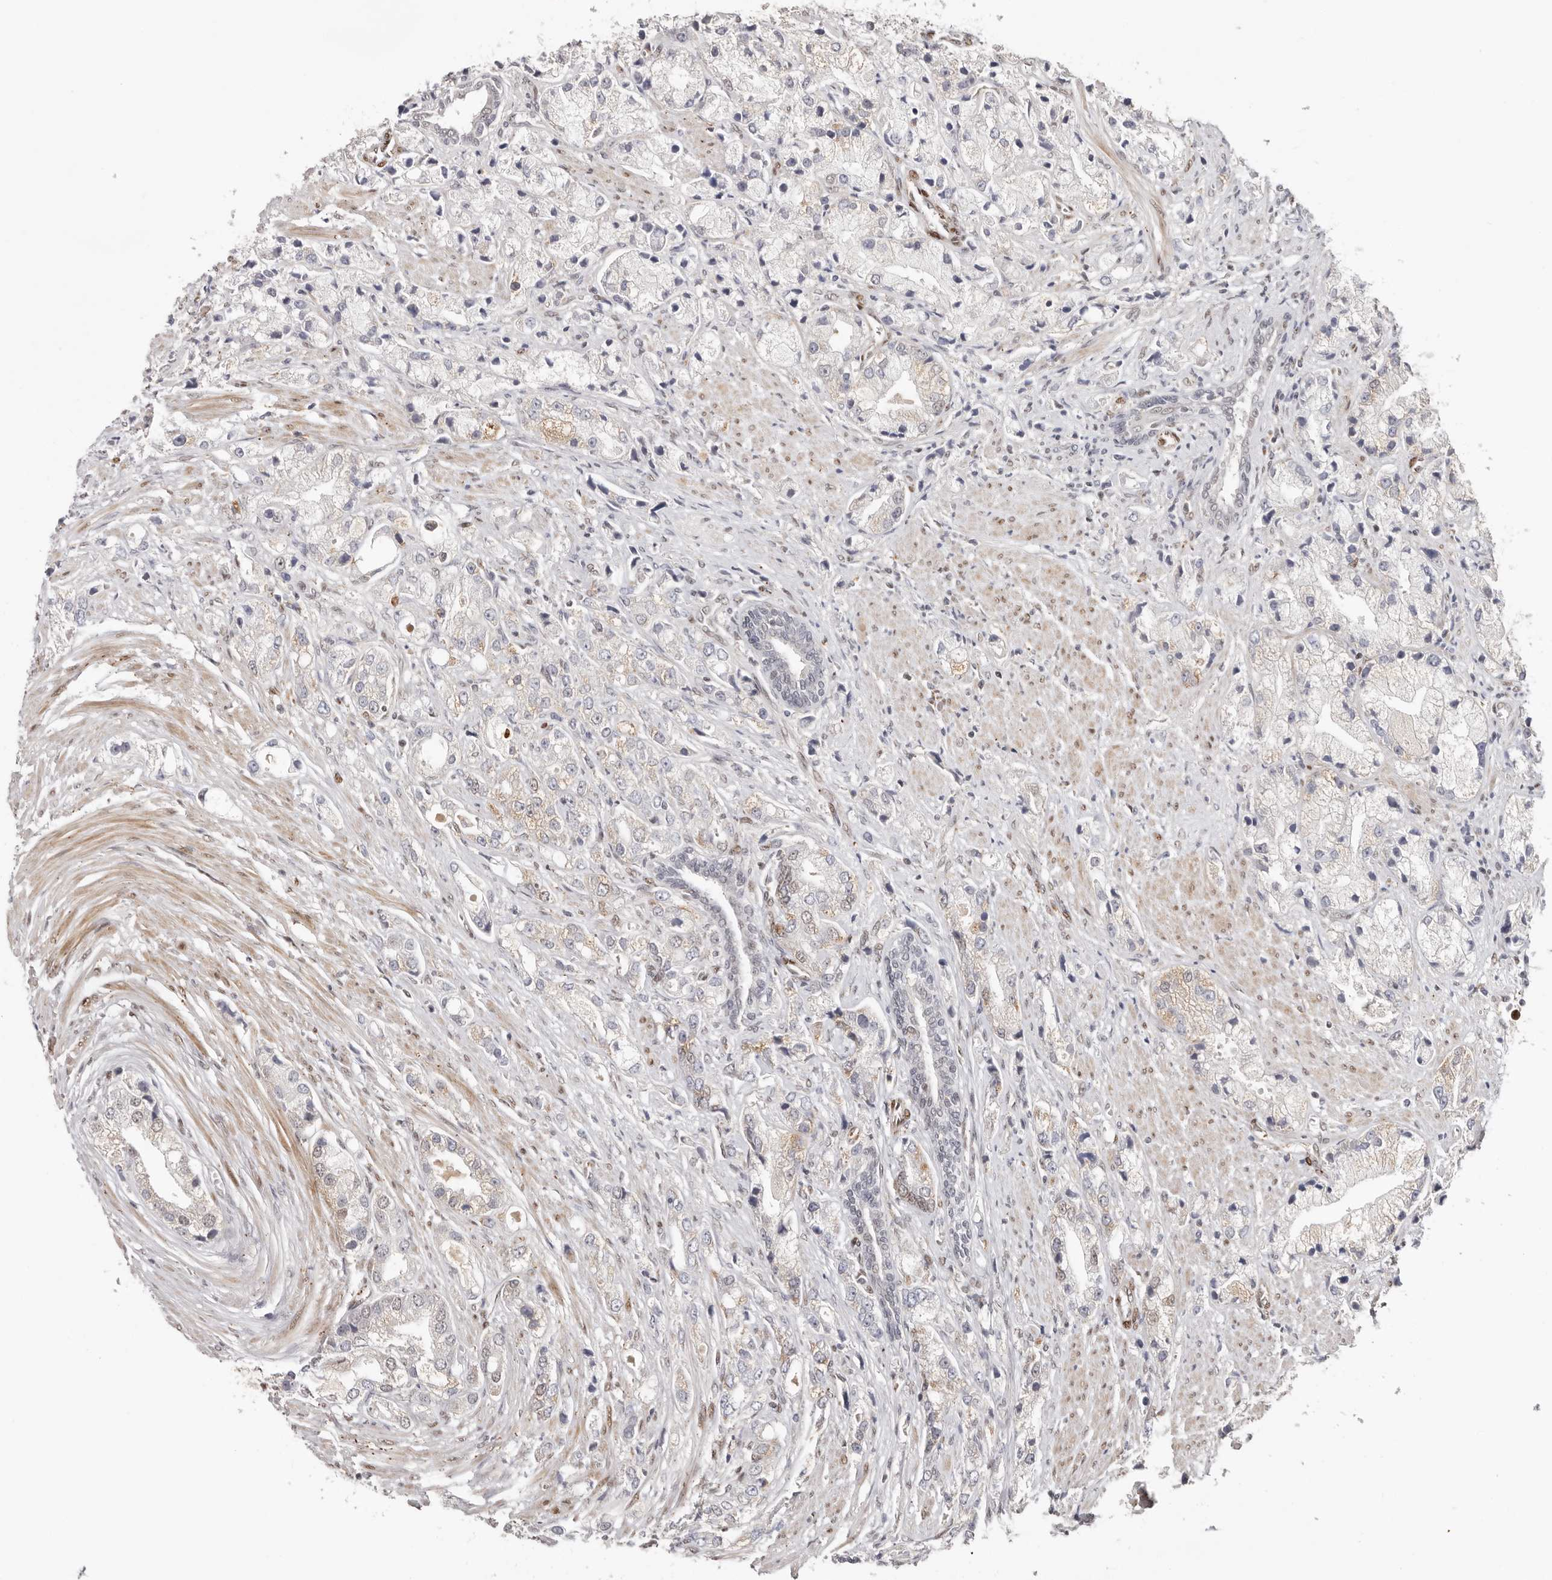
{"staining": {"intensity": "negative", "quantity": "none", "location": "none"}, "tissue": "prostate cancer", "cell_type": "Tumor cells", "image_type": "cancer", "snomed": [{"axis": "morphology", "description": "Adenocarcinoma, High grade"}, {"axis": "topography", "description": "Prostate"}], "caption": "Immunohistochemical staining of human prostate cancer shows no significant staining in tumor cells.", "gene": "SMAD7", "patient": {"sex": "male", "age": 50}}